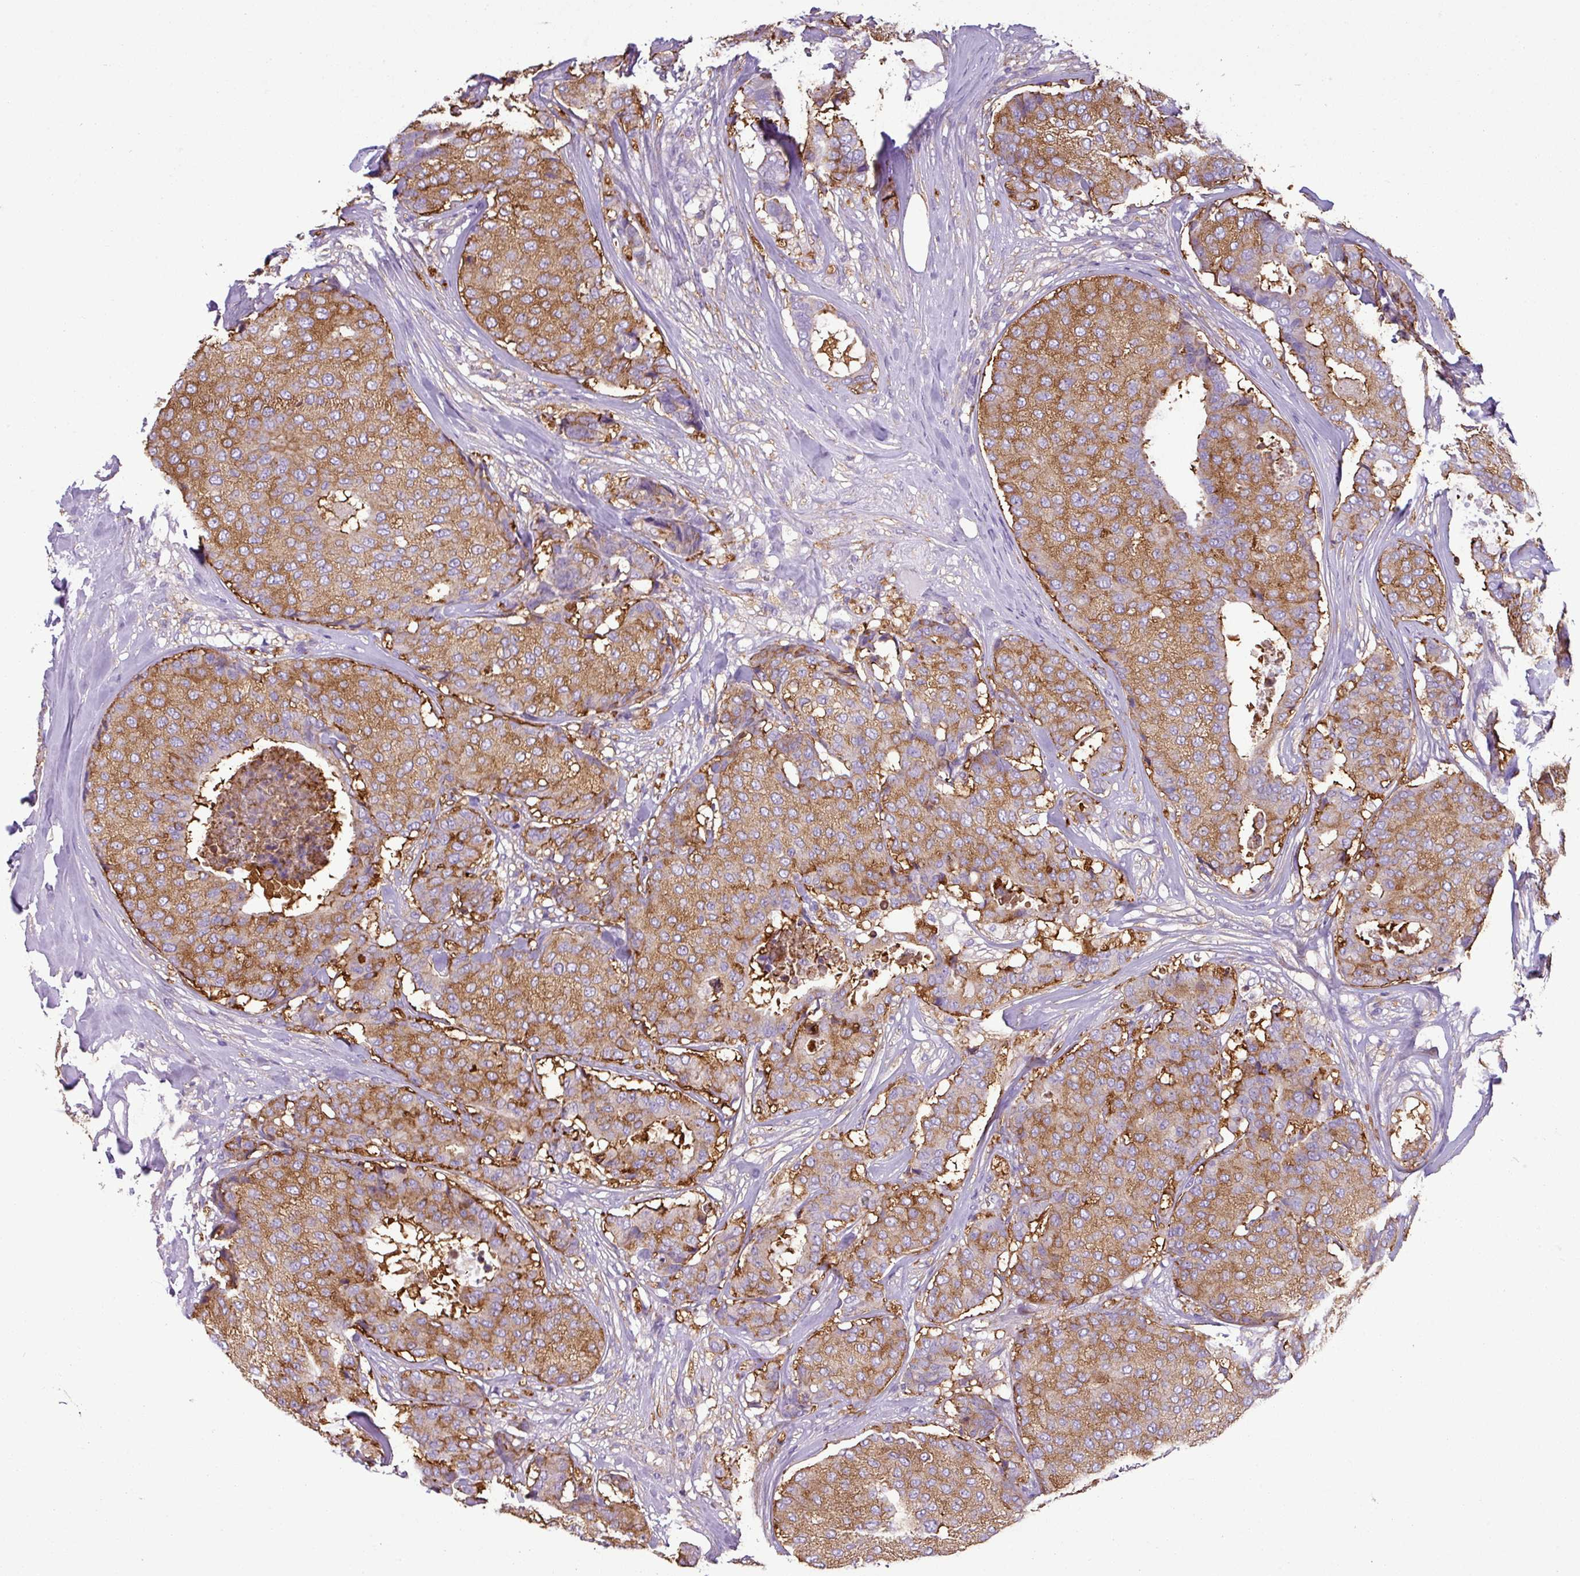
{"staining": {"intensity": "moderate", "quantity": ">75%", "location": "cytoplasmic/membranous"}, "tissue": "breast cancer", "cell_type": "Tumor cells", "image_type": "cancer", "snomed": [{"axis": "morphology", "description": "Duct carcinoma"}, {"axis": "topography", "description": "Breast"}], "caption": "High-power microscopy captured an immunohistochemistry image of breast intraductal carcinoma, revealing moderate cytoplasmic/membranous staining in about >75% of tumor cells.", "gene": "XNDC1N", "patient": {"sex": "female", "age": 75}}